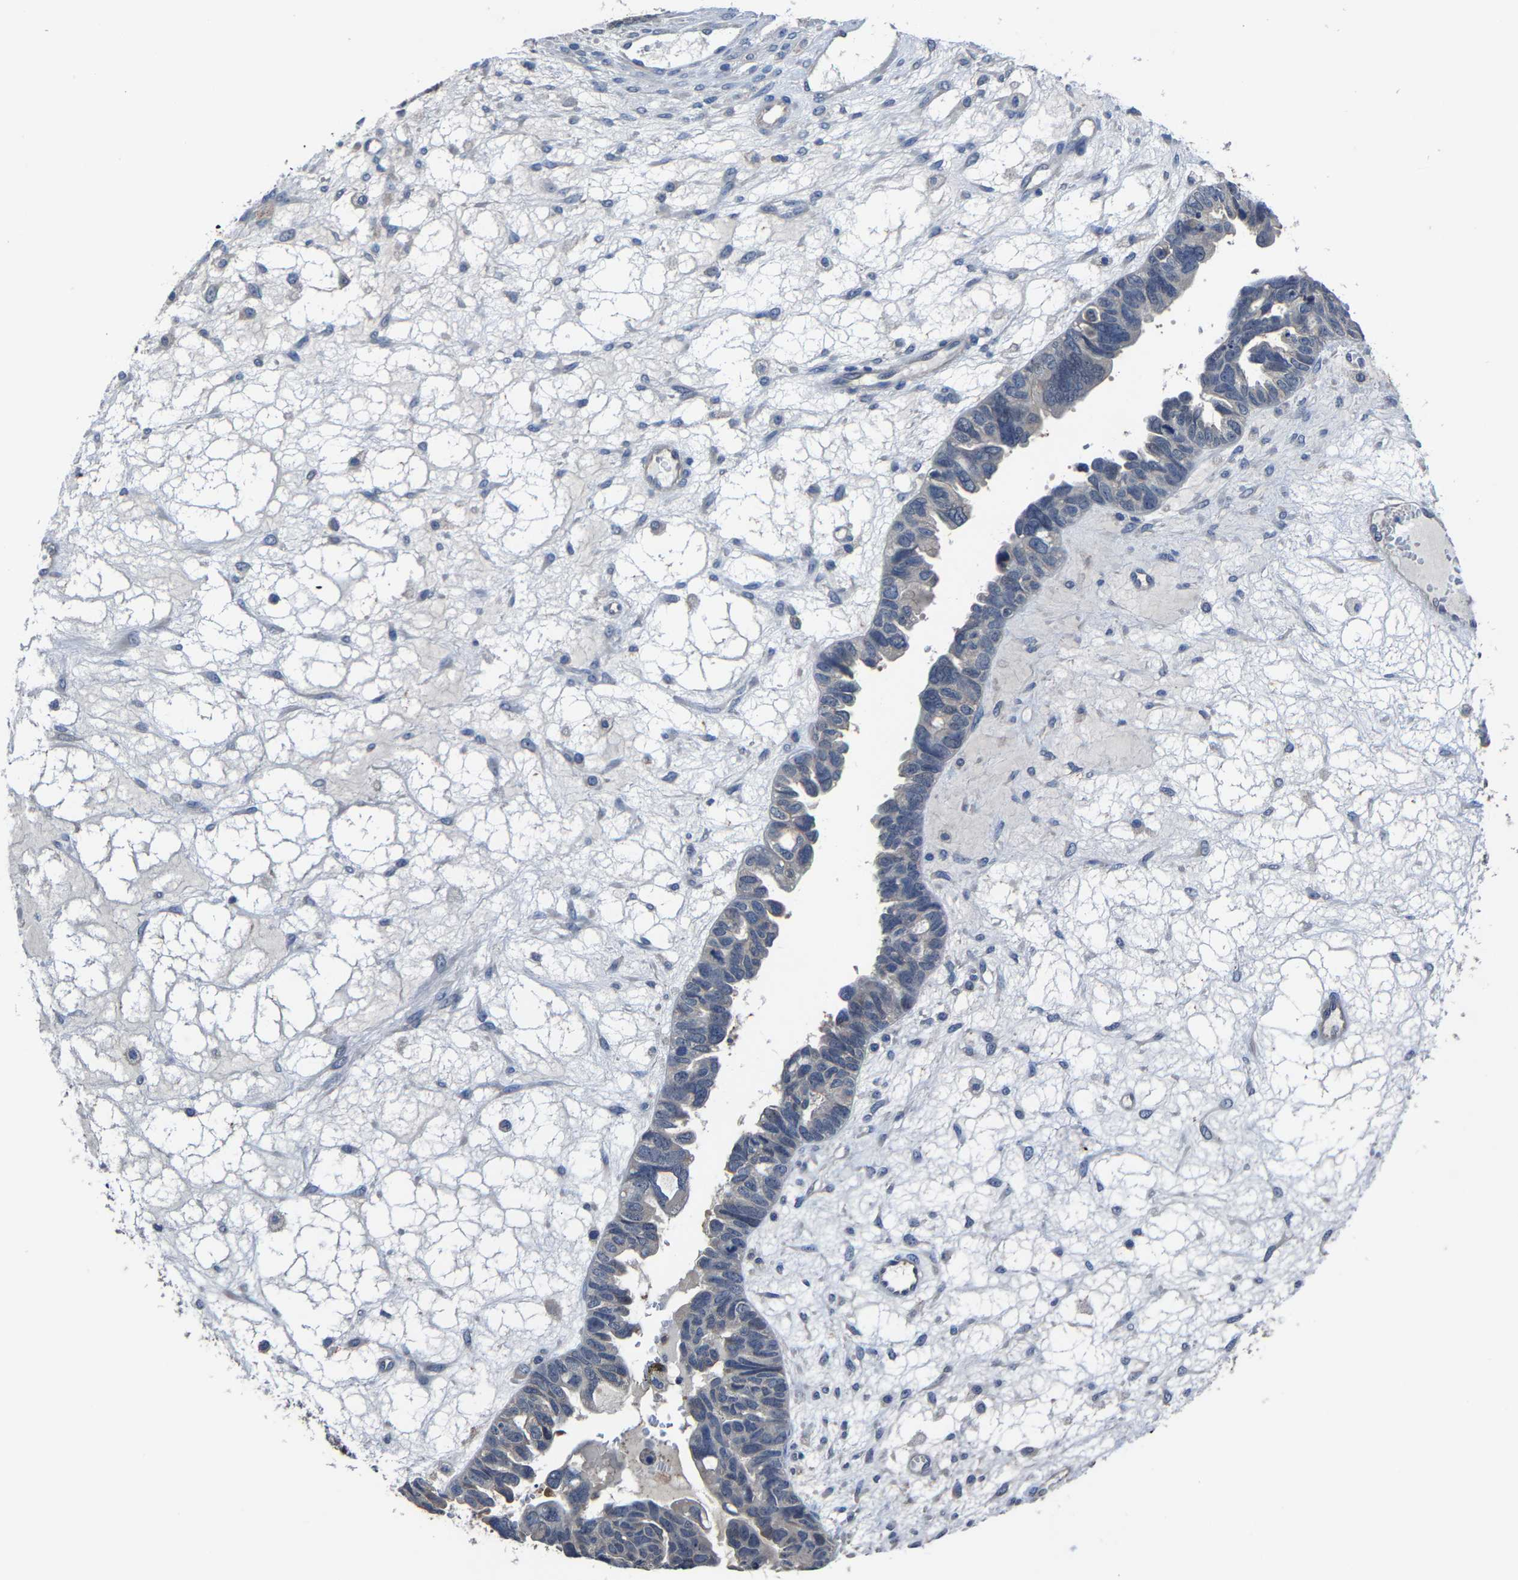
{"staining": {"intensity": "negative", "quantity": "none", "location": "none"}, "tissue": "ovarian cancer", "cell_type": "Tumor cells", "image_type": "cancer", "snomed": [{"axis": "morphology", "description": "Cystadenocarcinoma, serous, NOS"}, {"axis": "topography", "description": "Ovary"}], "caption": "The photomicrograph exhibits no staining of tumor cells in ovarian cancer (serous cystadenocarcinoma).", "gene": "STRBP", "patient": {"sex": "female", "age": 79}}